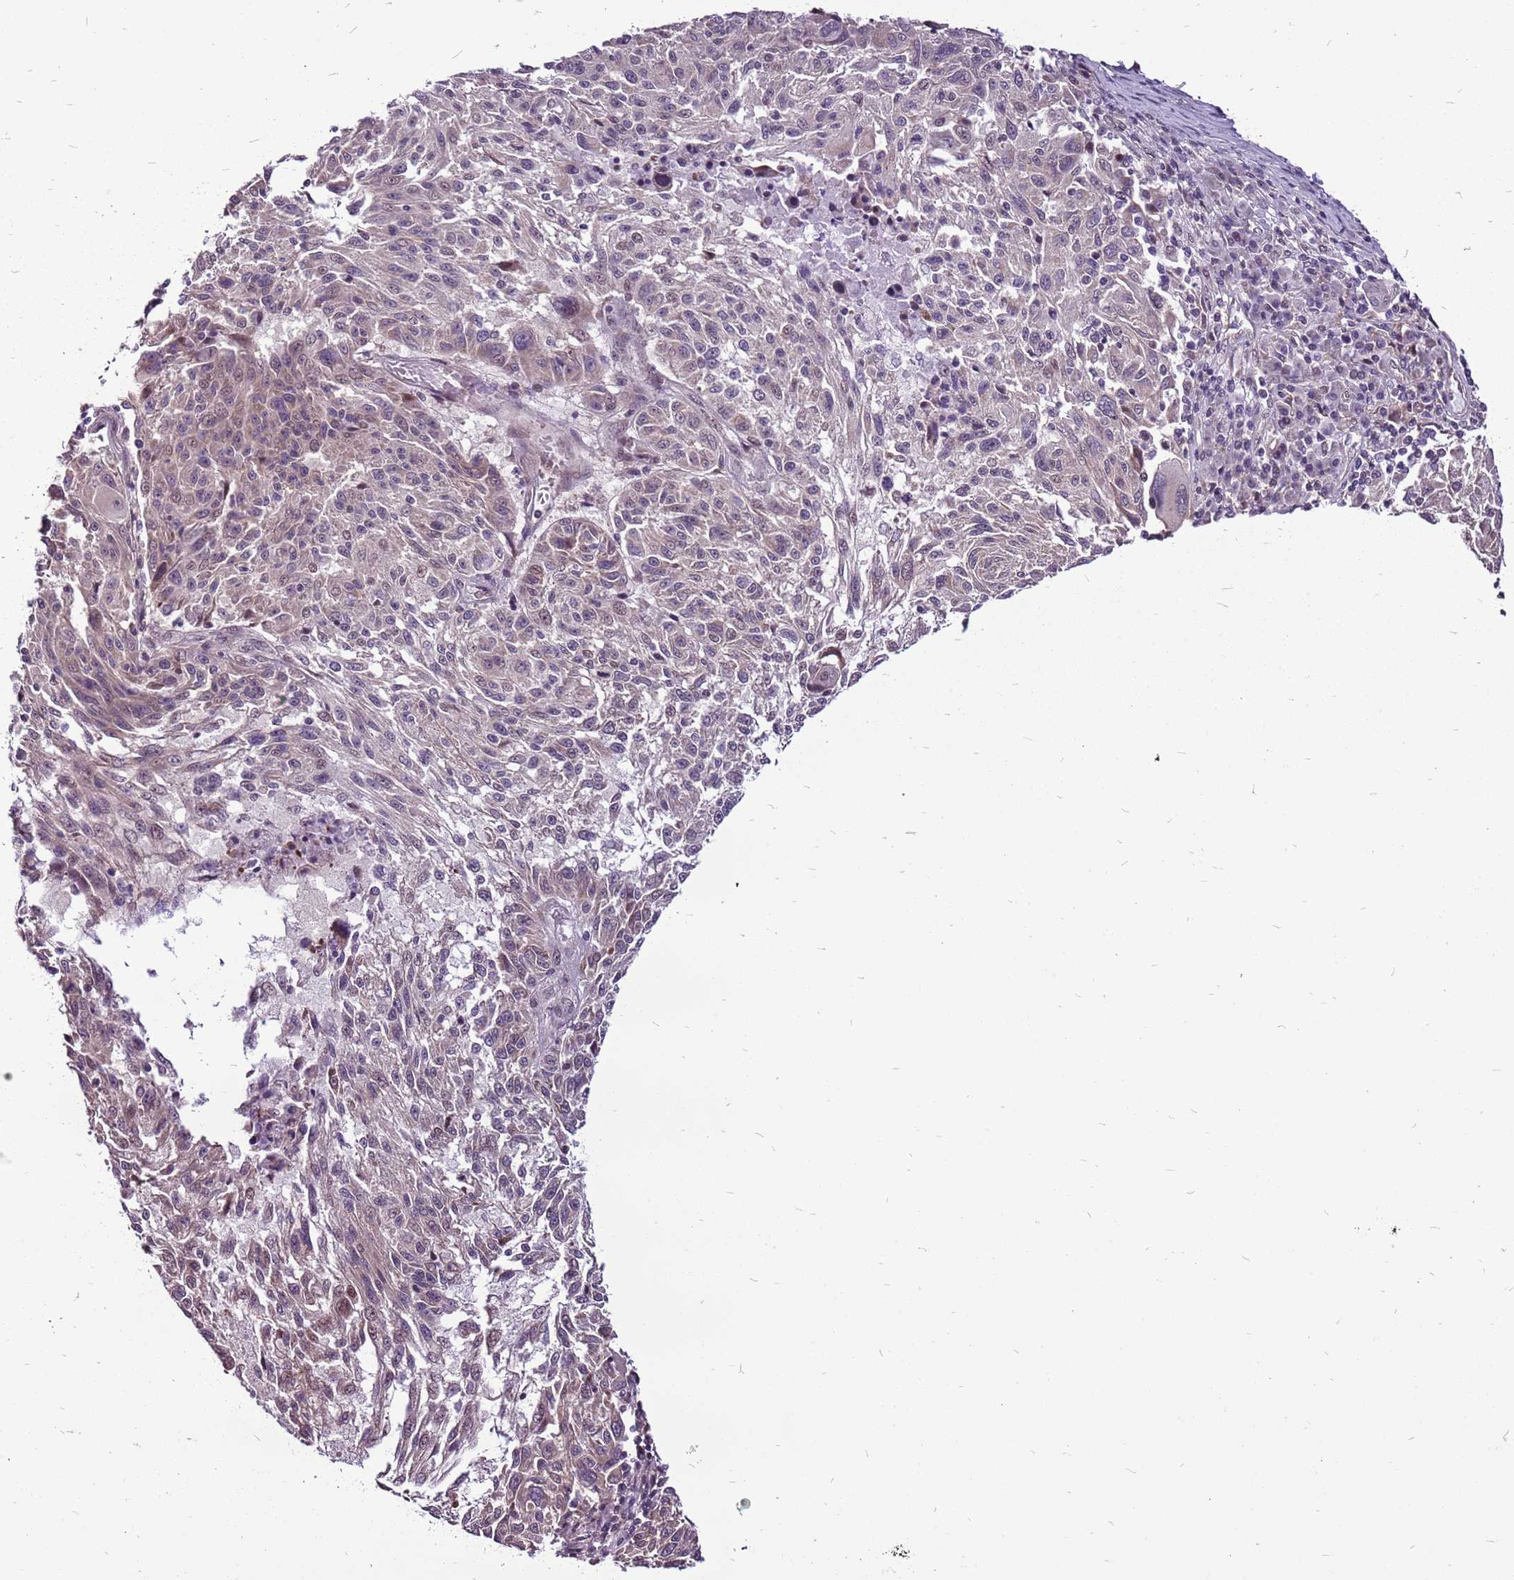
{"staining": {"intensity": "weak", "quantity": "<25%", "location": "cytoplasmic/membranous,nuclear"}, "tissue": "melanoma", "cell_type": "Tumor cells", "image_type": "cancer", "snomed": [{"axis": "morphology", "description": "Malignant melanoma, NOS"}, {"axis": "topography", "description": "Skin"}], "caption": "The histopathology image displays no significant staining in tumor cells of malignant melanoma.", "gene": "CCDC166", "patient": {"sex": "male", "age": 53}}